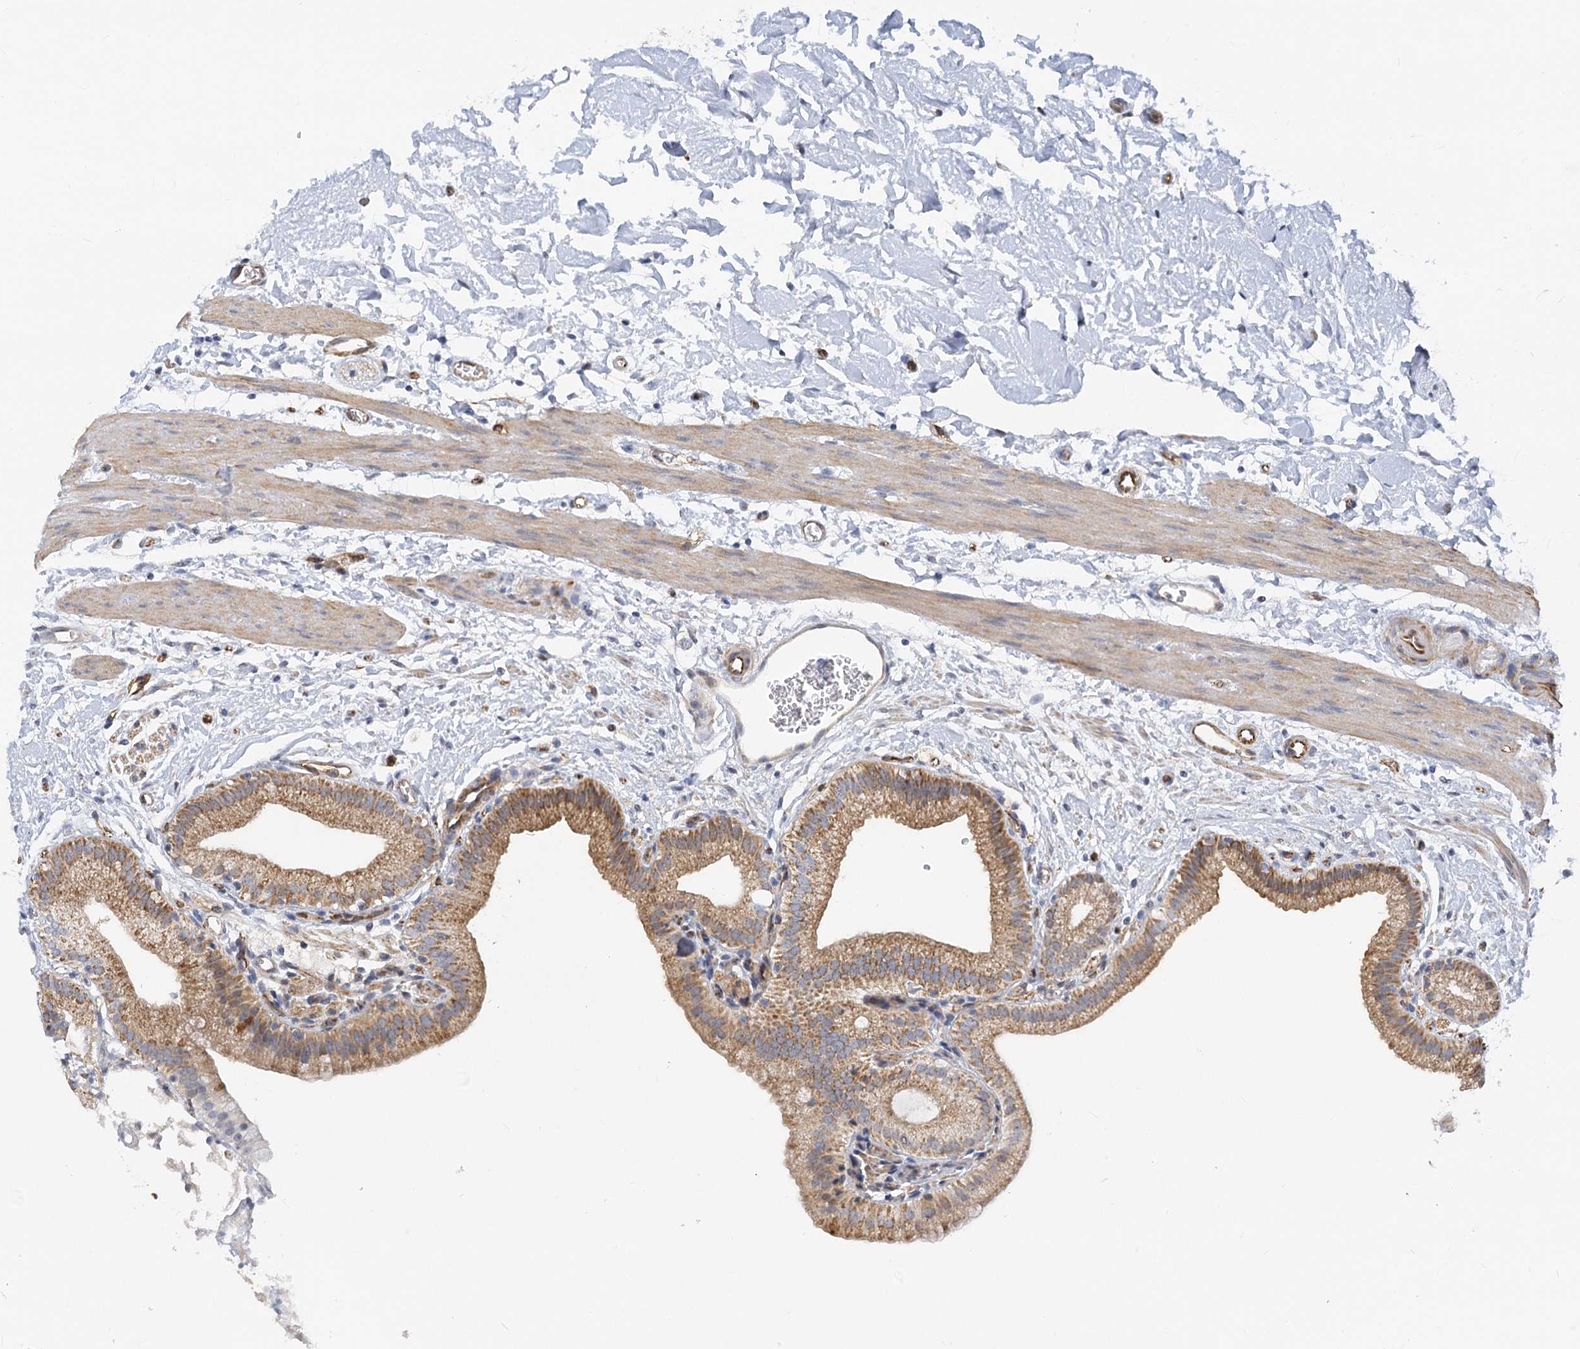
{"staining": {"intensity": "moderate", "quantity": ">75%", "location": "cytoplasmic/membranous"}, "tissue": "gallbladder", "cell_type": "Glandular cells", "image_type": "normal", "snomed": [{"axis": "morphology", "description": "Normal tissue, NOS"}, {"axis": "topography", "description": "Gallbladder"}], "caption": "Protein staining demonstrates moderate cytoplasmic/membranous expression in about >75% of glandular cells in normal gallbladder.", "gene": "NELL2", "patient": {"sex": "male", "age": 55}}